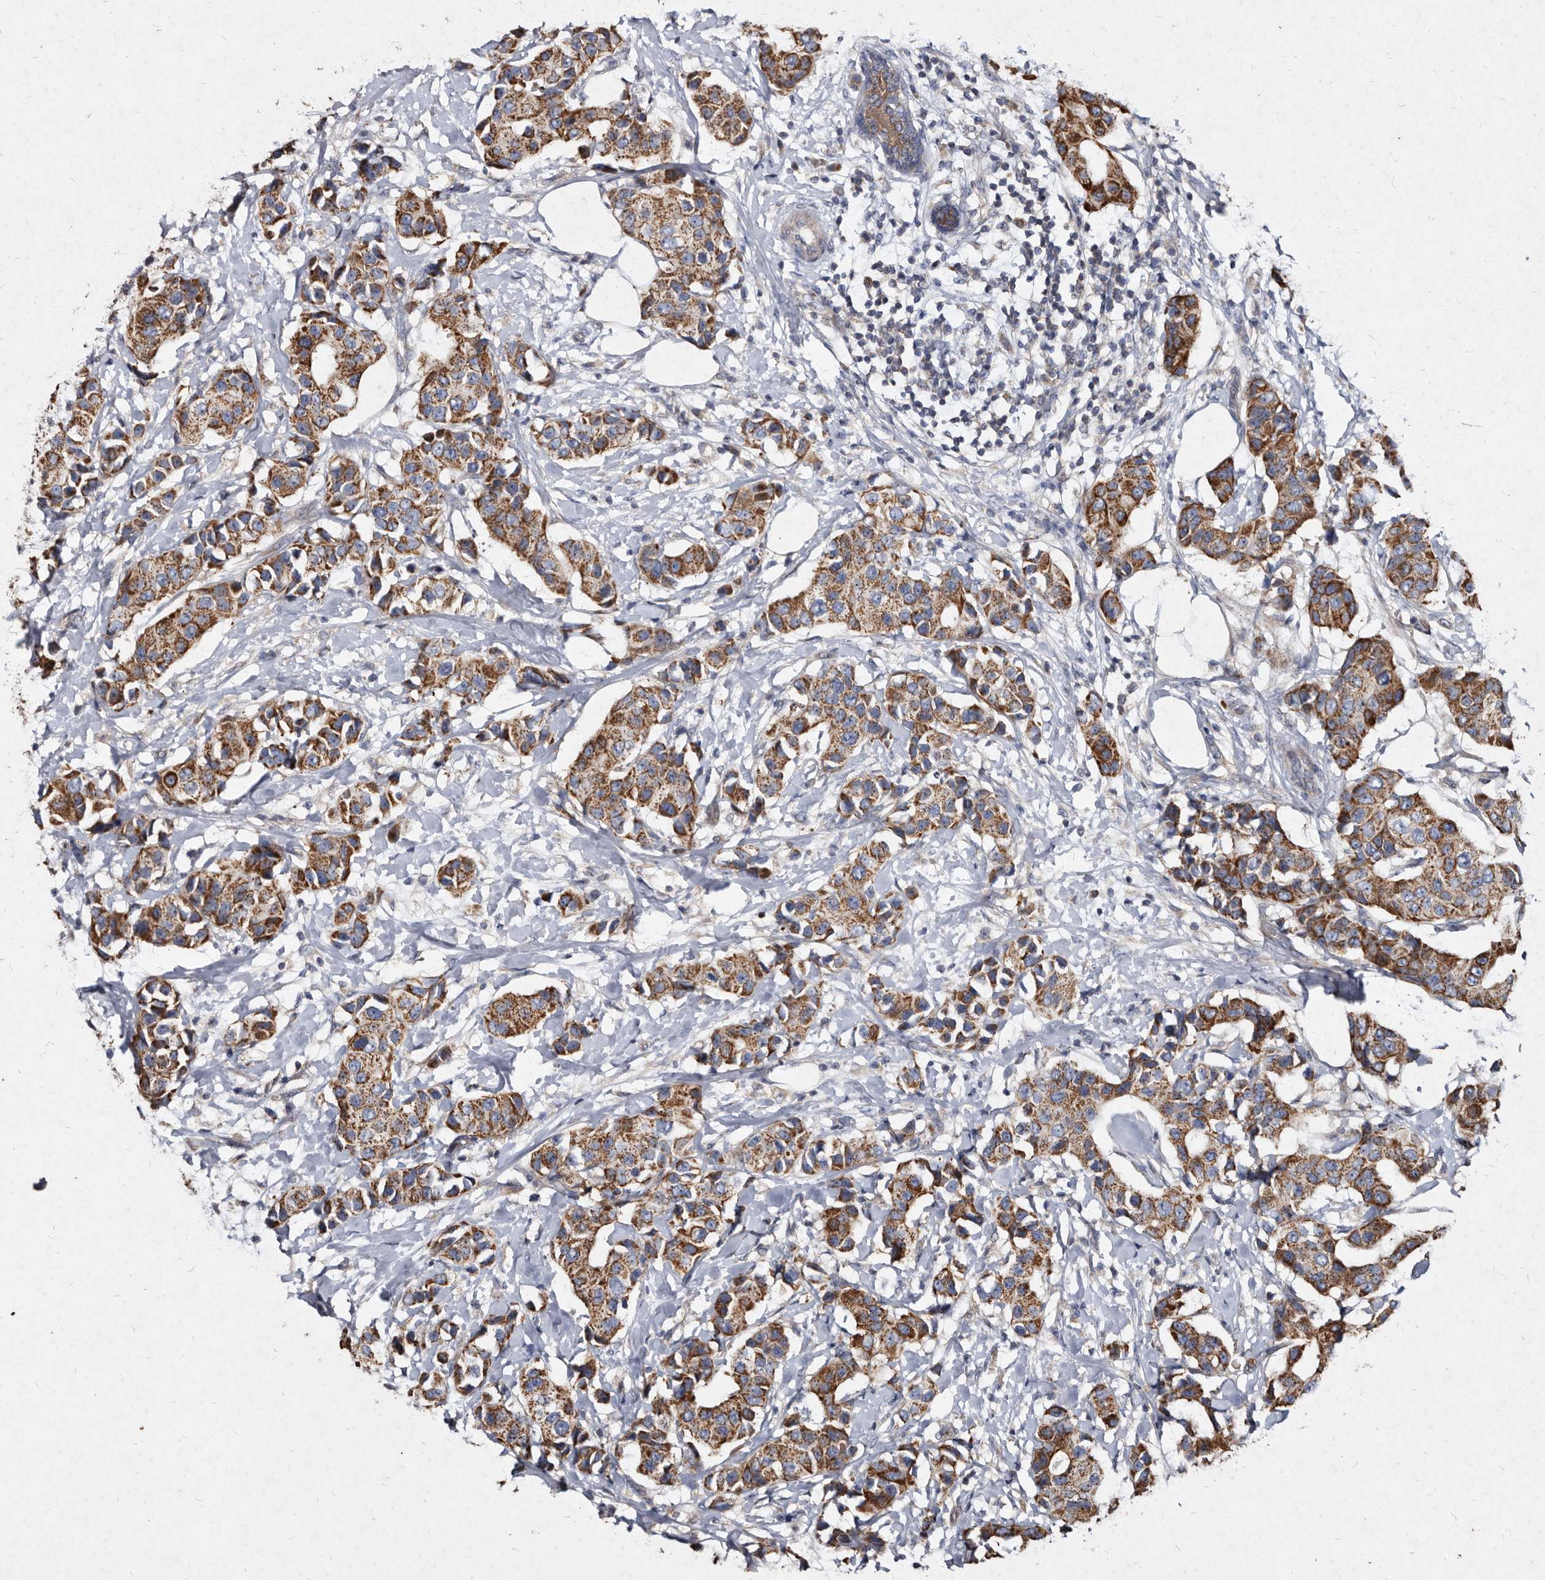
{"staining": {"intensity": "strong", "quantity": ">75%", "location": "cytoplasmic/membranous"}, "tissue": "breast cancer", "cell_type": "Tumor cells", "image_type": "cancer", "snomed": [{"axis": "morphology", "description": "Normal tissue, NOS"}, {"axis": "morphology", "description": "Duct carcinoma"}, {"axis": "topography", "description": "Breast"}], "caption": "A brown stain highlights strong cytoplasmic/membranous expression of a protein in breast cancer (invasive ductal carcinoma) tumor cells.", "gene": "YPEL3", "patient": {"sex": "female", "age": 39}}